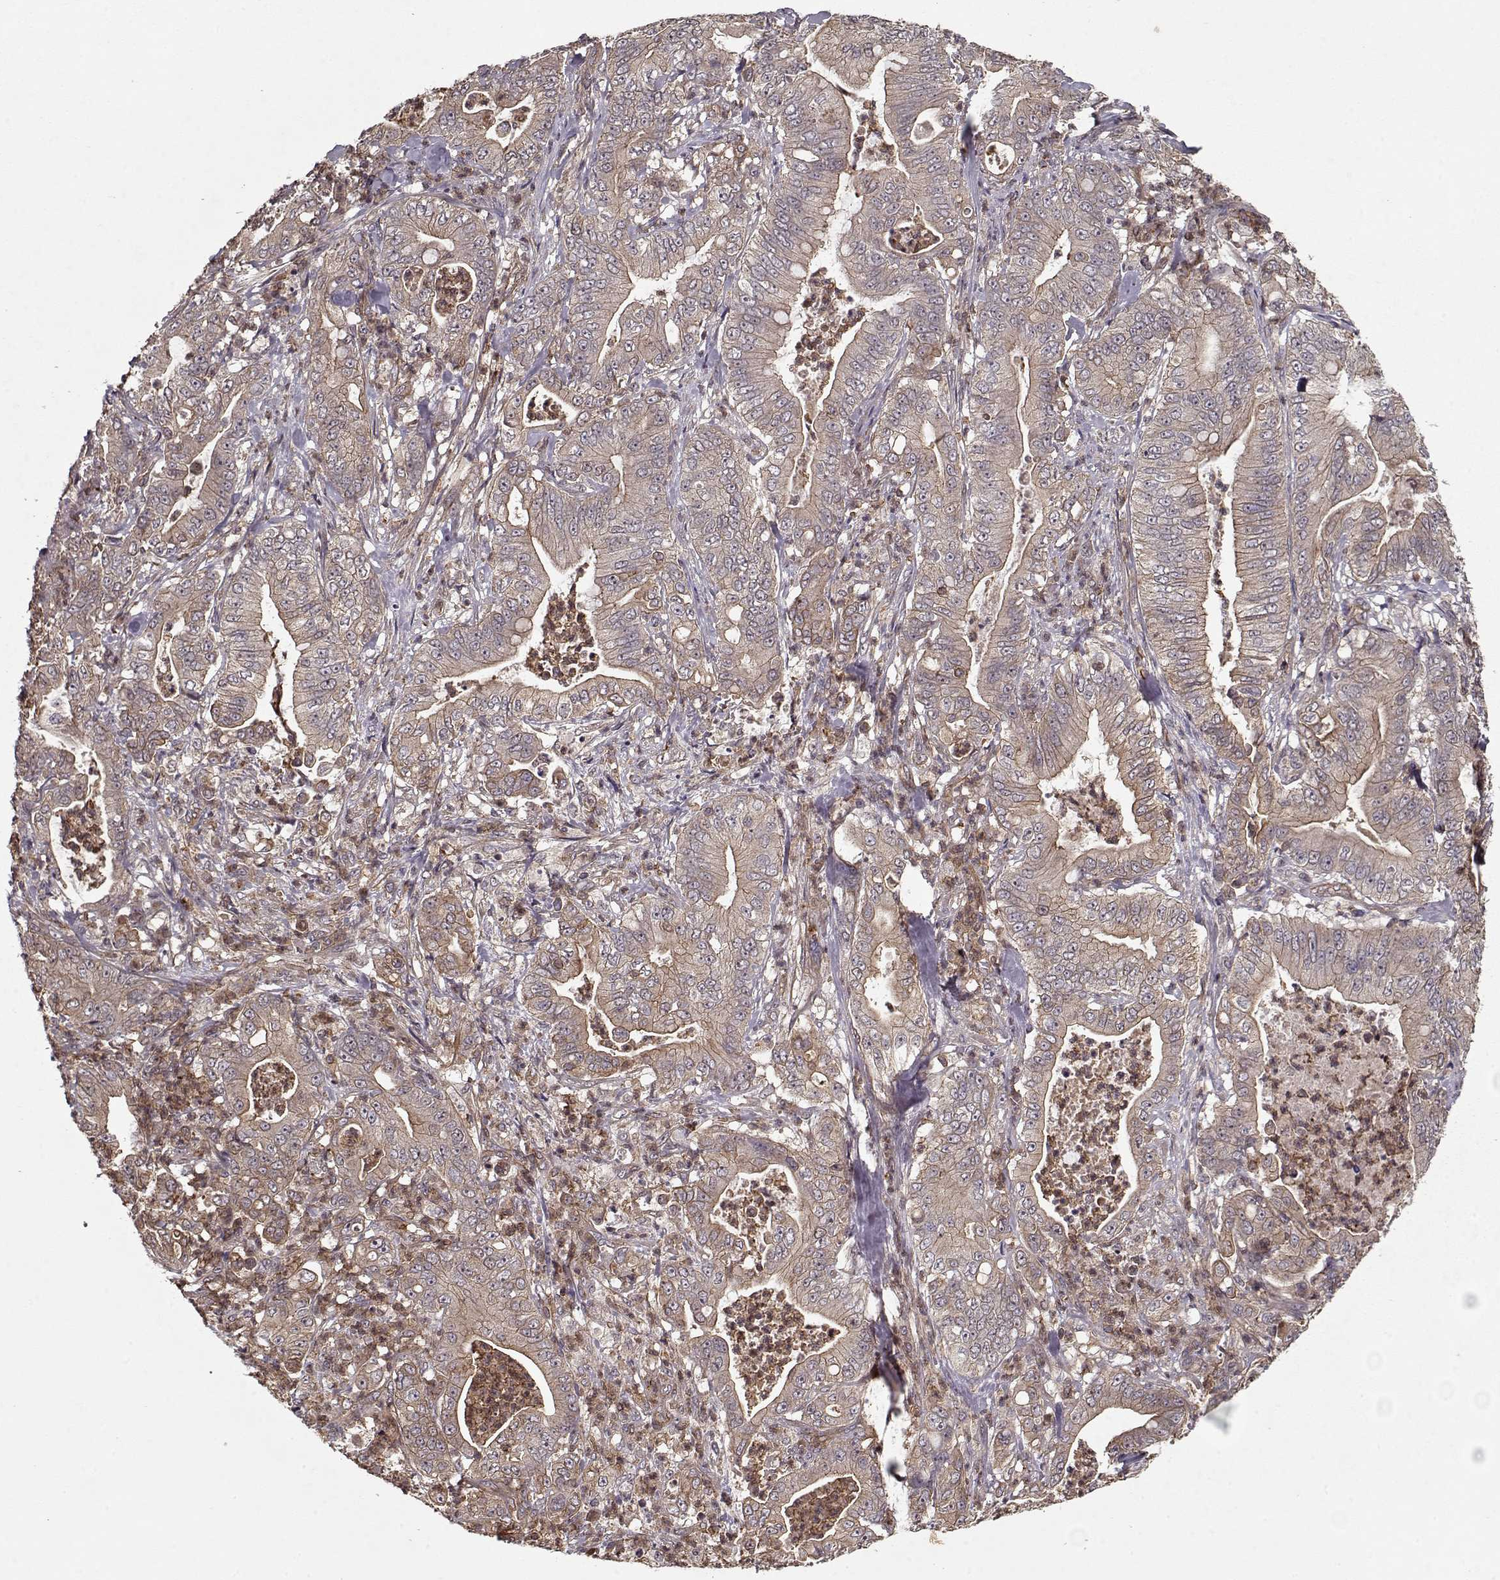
{"staining": {"intensity": "moderate", "quantity": "<25%", "location": "cytoplasmic/membranous"}, "tissue": "pancreatic cancer", "cell_type": "Tumor cells", "image_type": "cancer", "snomed": [{"axis": "morphology", "description": "Adenocarcinoma, NOS"}, {"axis": "topography", "description": "Pancreas"}], "caption": "Brown immunohistochemical staining in pancreatic adenocarcinoma displays moderate cytoplasmic/membranous staining in approximately <25% of tumor cells. (DAB = brown stain, brightfield microscopy at high magnification).", "gene": "PPP1R12A", "patient": {"sex": "male", "age": 71}}